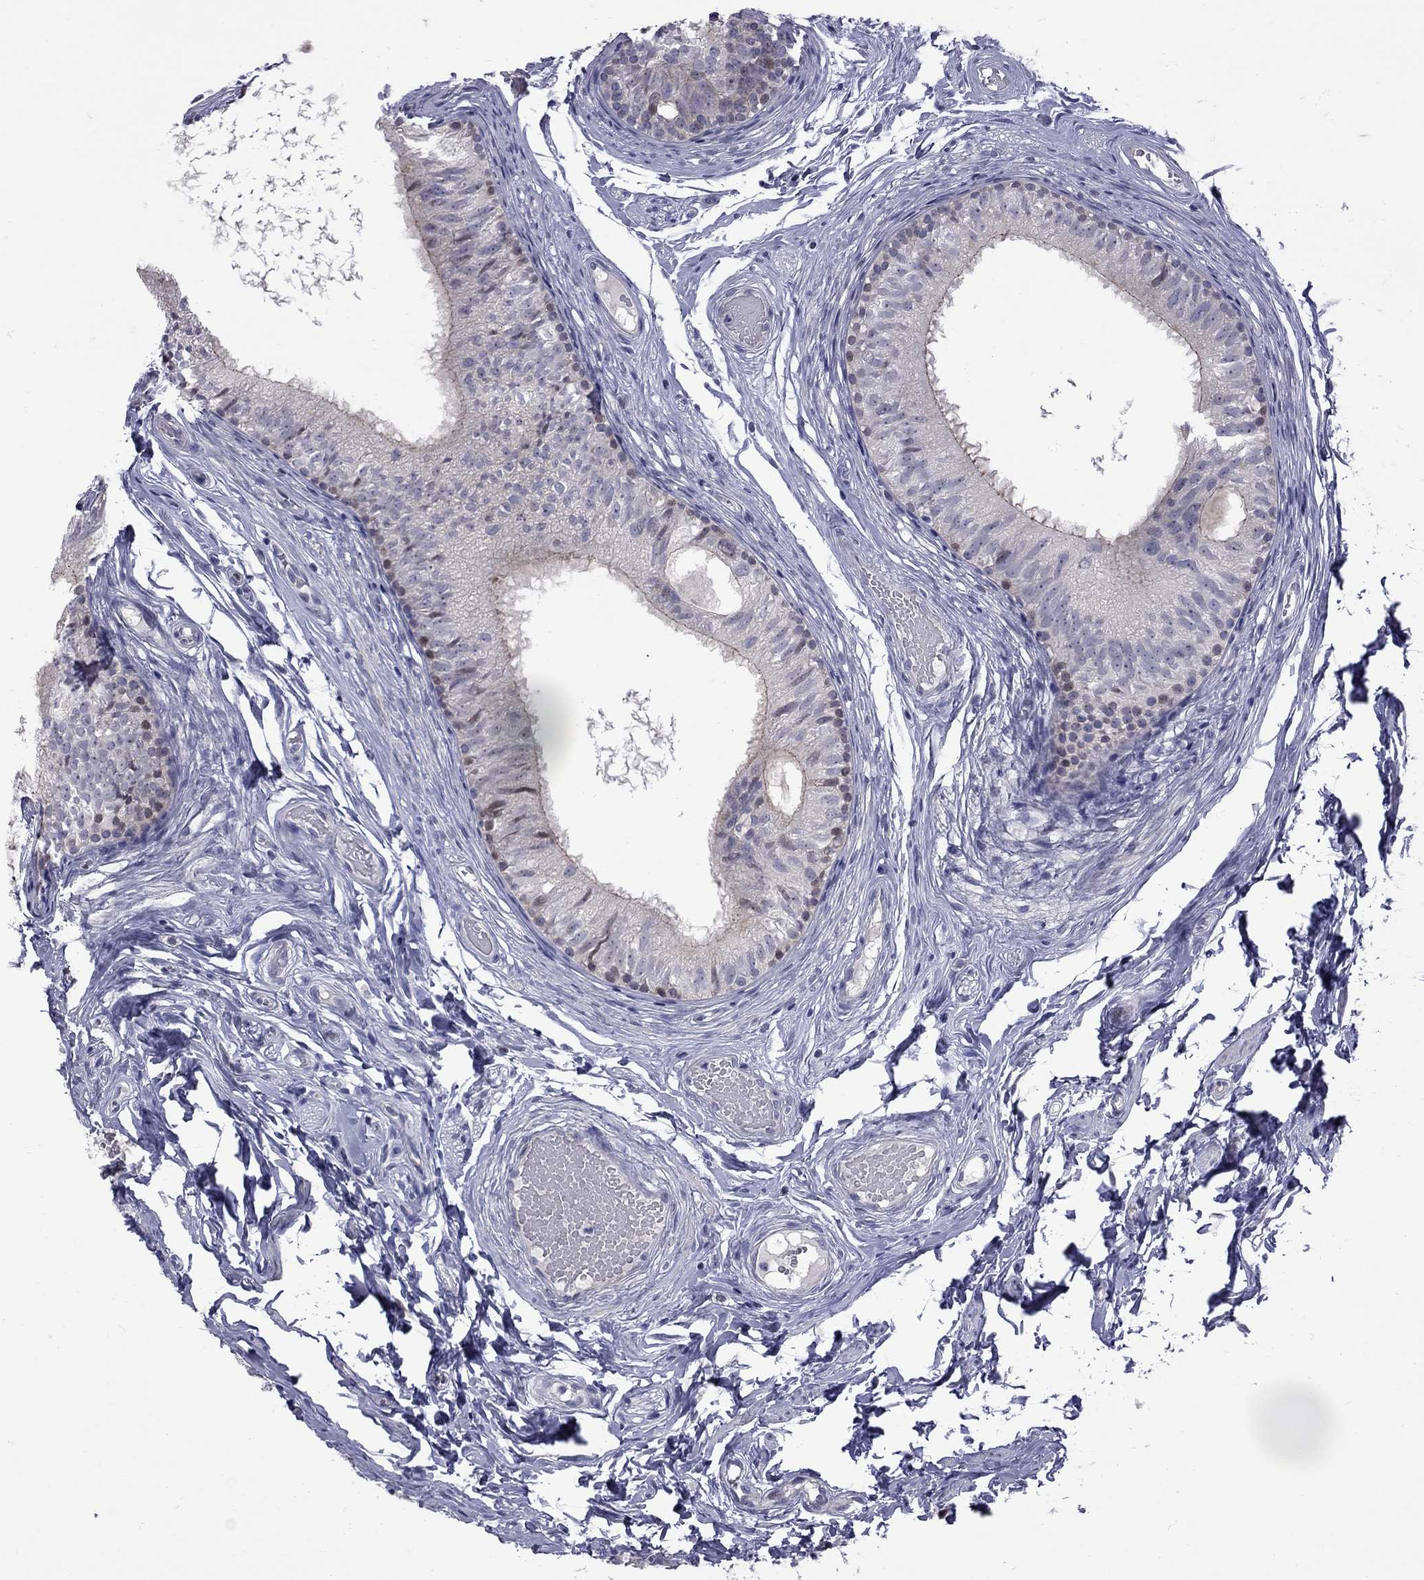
{"staining": {"intensity": "negative", "quantity": "none", "location": "none"}, "tissue": "epididymis", "cell_type": "Glandular cells", "image_type": "normal", "snomed": [{"axis": "morphology", "description": "Normal tissue, NOS"}, {"axis": "topography", "description": "Epididymis"}], "caption": "This is a image of immunohistochemistry (IHC) staining of unremarkable epididymis, which shows no staining in glandular cells.", "gene": "NRARP", "patient": {"sex": "male", "age": 29}}